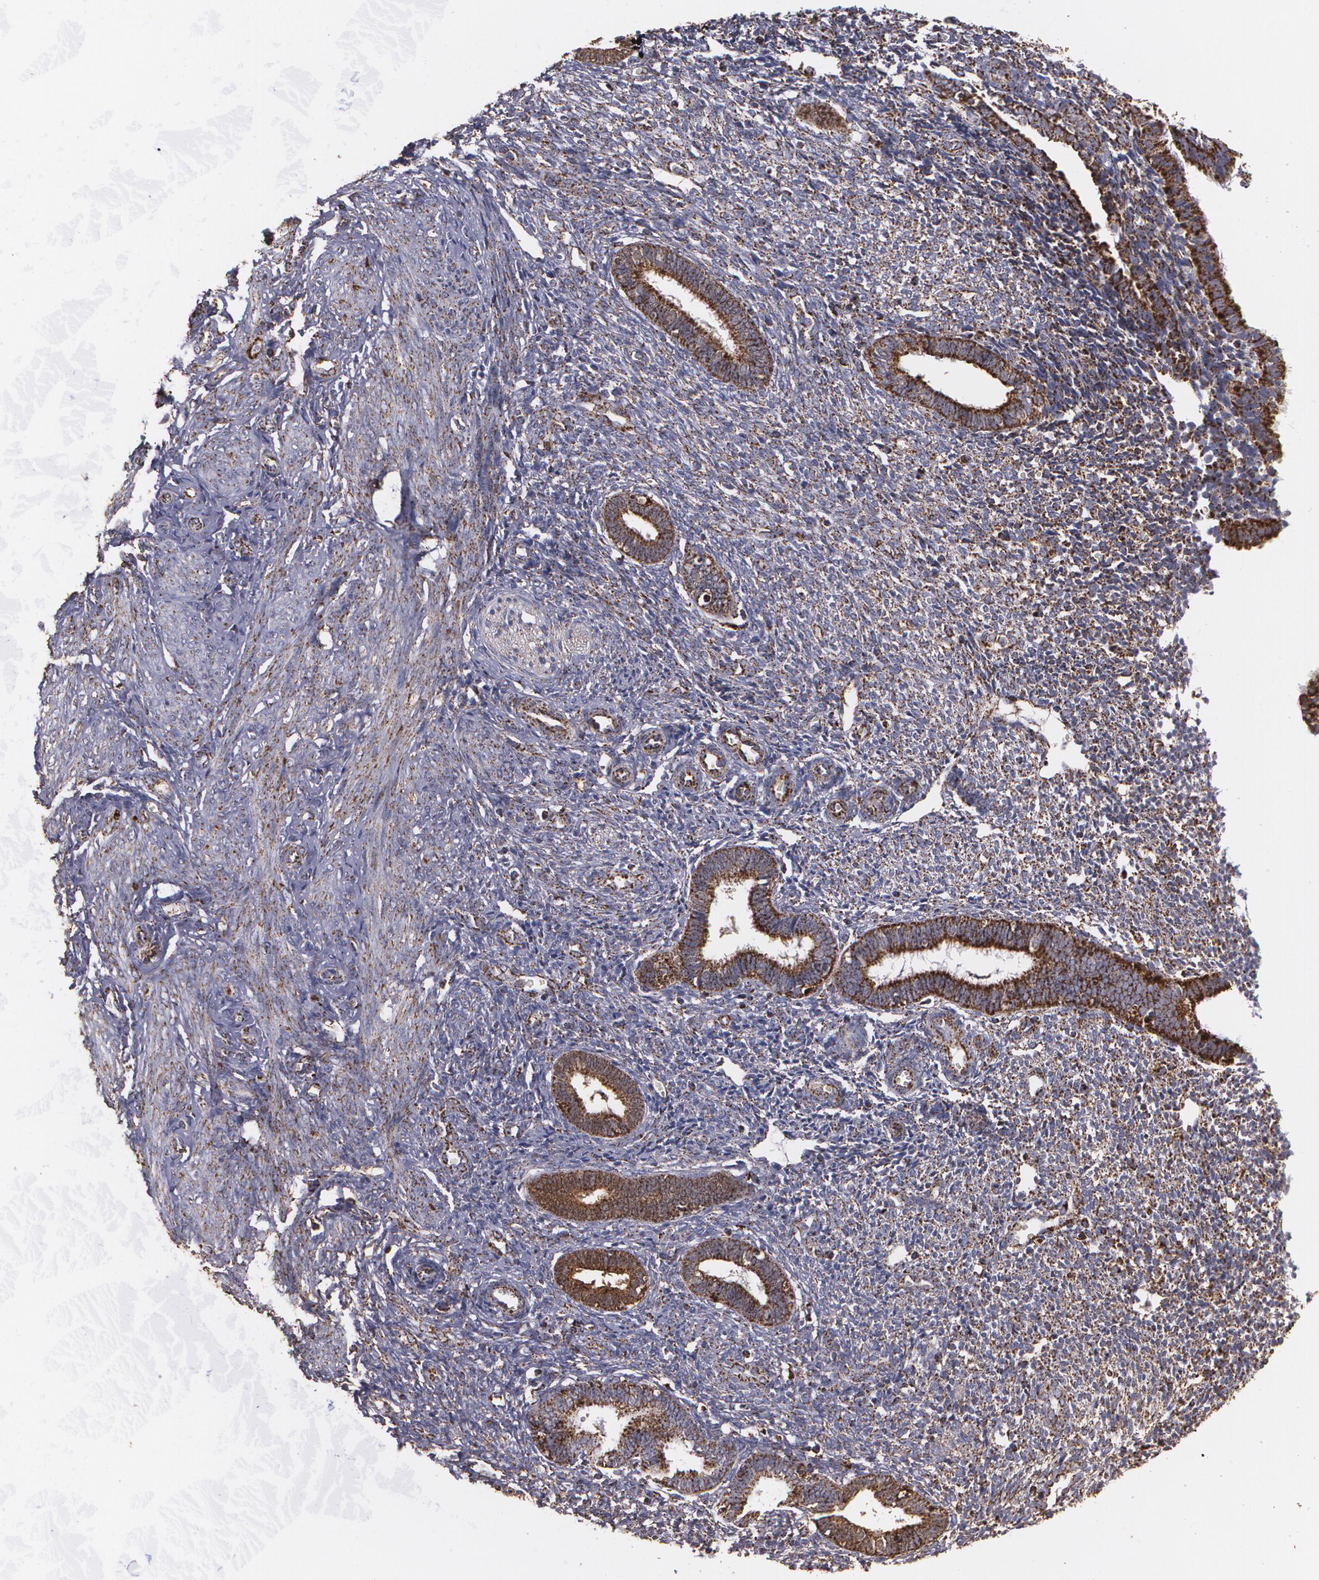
{"staining": {"intensity": "weak", "quantity": "<25%", "location": "cytoplasmic/membranous"}, "tissue": "endometrium", "cell_type": "Cells in endometrial stroma", "image_type": "normal", "snomed": [{"axis": "morphology", "description": "Normal tissue, NOS"}, {"axis": "topography", "description": "Endometrium"}], "caption": "IHC photomicrograph of unremarkable human endometrium stained for a protein (brown), which demonstrates no positivity in cells in endometrial stroma.", "gene": "HSPD1", "patient": {"sex": "female", "age": 27}}